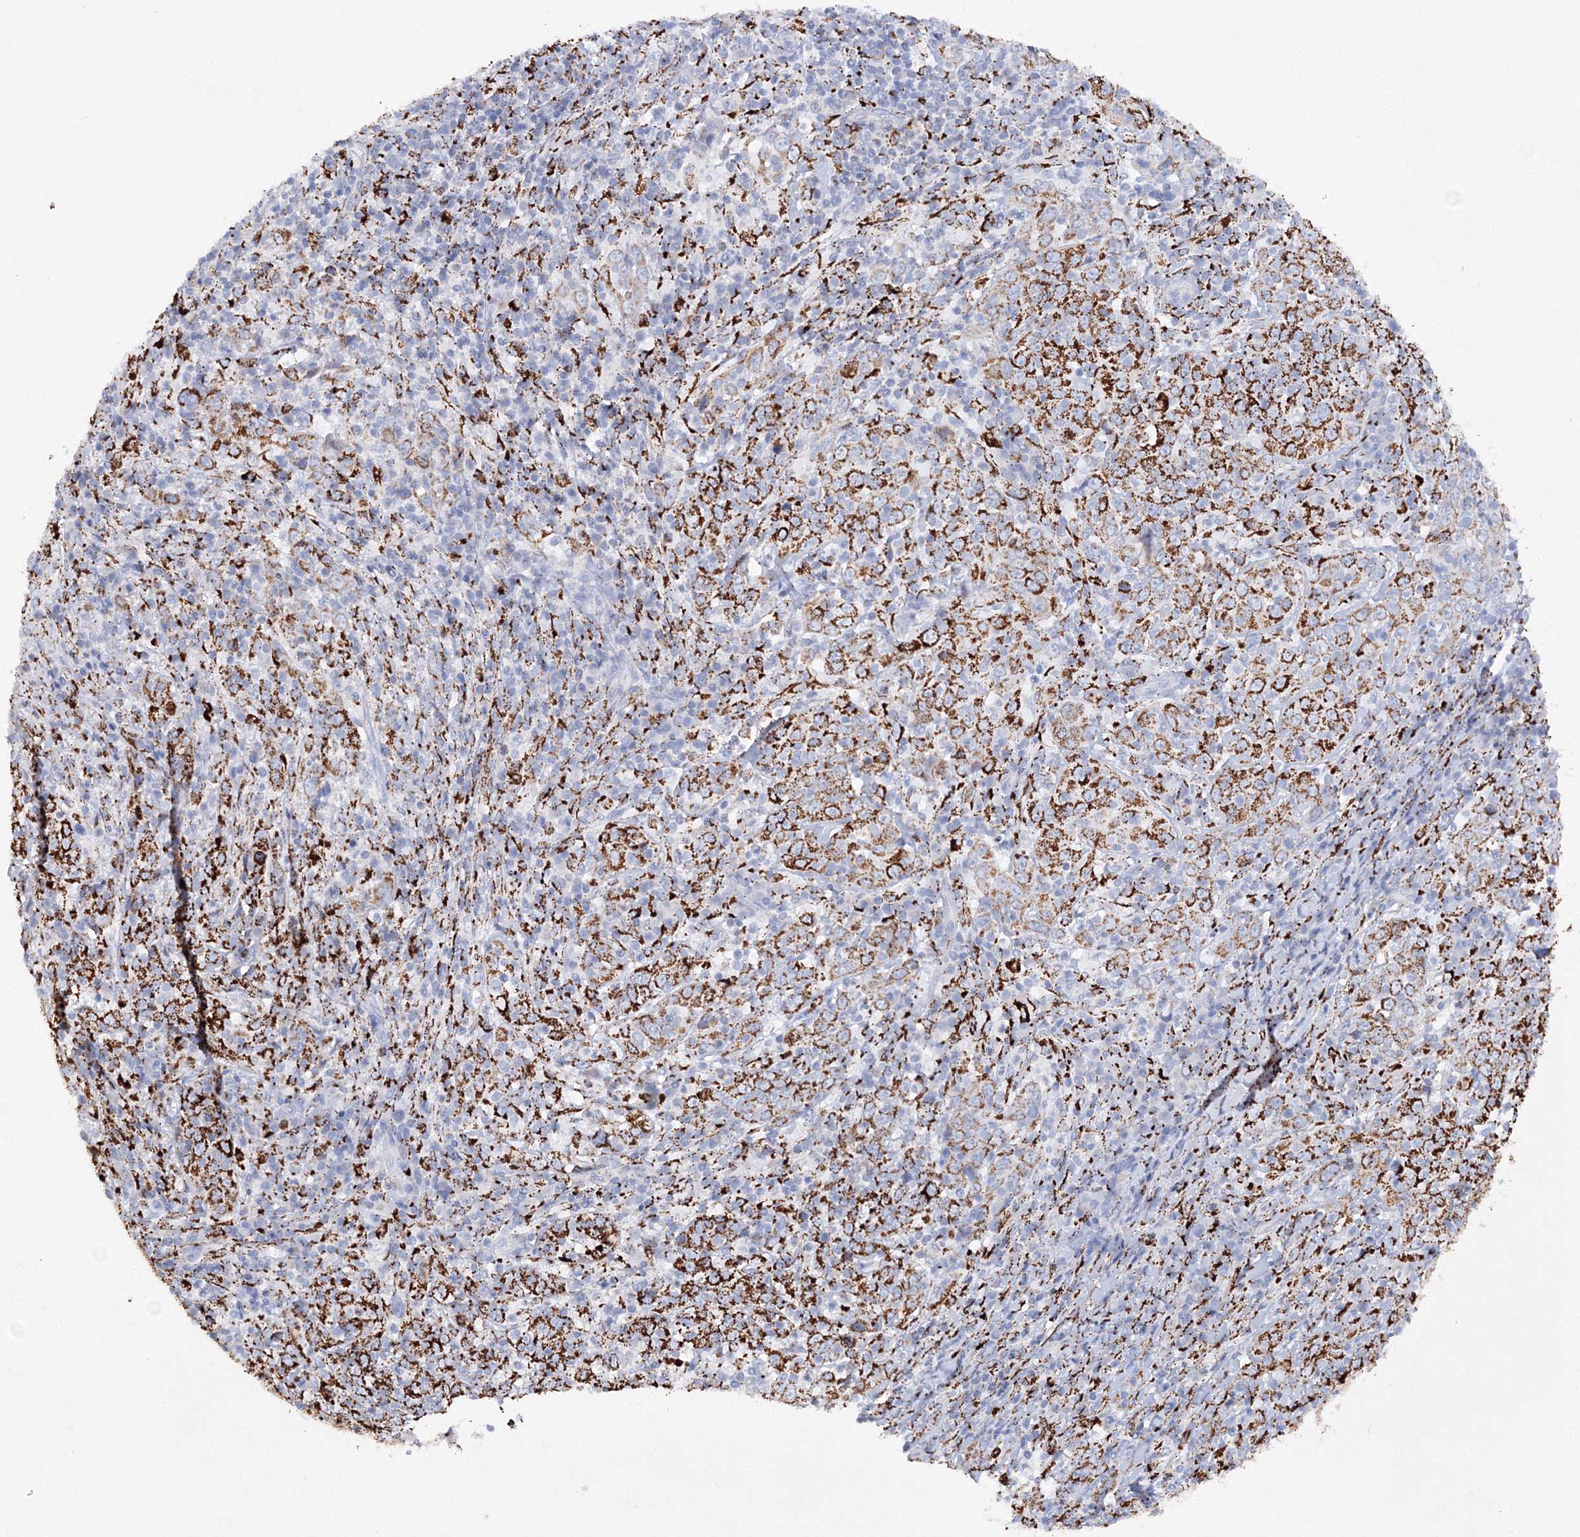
{"staining": {"intensity": "strong", "quantity": ">75%", "location": "cytoplasmic/membranous"}, "tissue": "cervical cancer", "cell_type": "Tumor cells", "image_type": "cancer", "snomed": [{"axis": "morphology", "description": "Squamous cell carcinoma, NOS"}, {"axis": "topography", "description": "Cervix"}], "caption": "Immunohistochemical staining of human squamous cell carcinoma (cervical) shows high levels of strong cytoplasmic/membranous protein positivity in about >75% of tumor cells. (IHC, brightfield microscopy, high magnification).", "gene": "MERTK", "patient": {"sex": "female", "age": 46}}